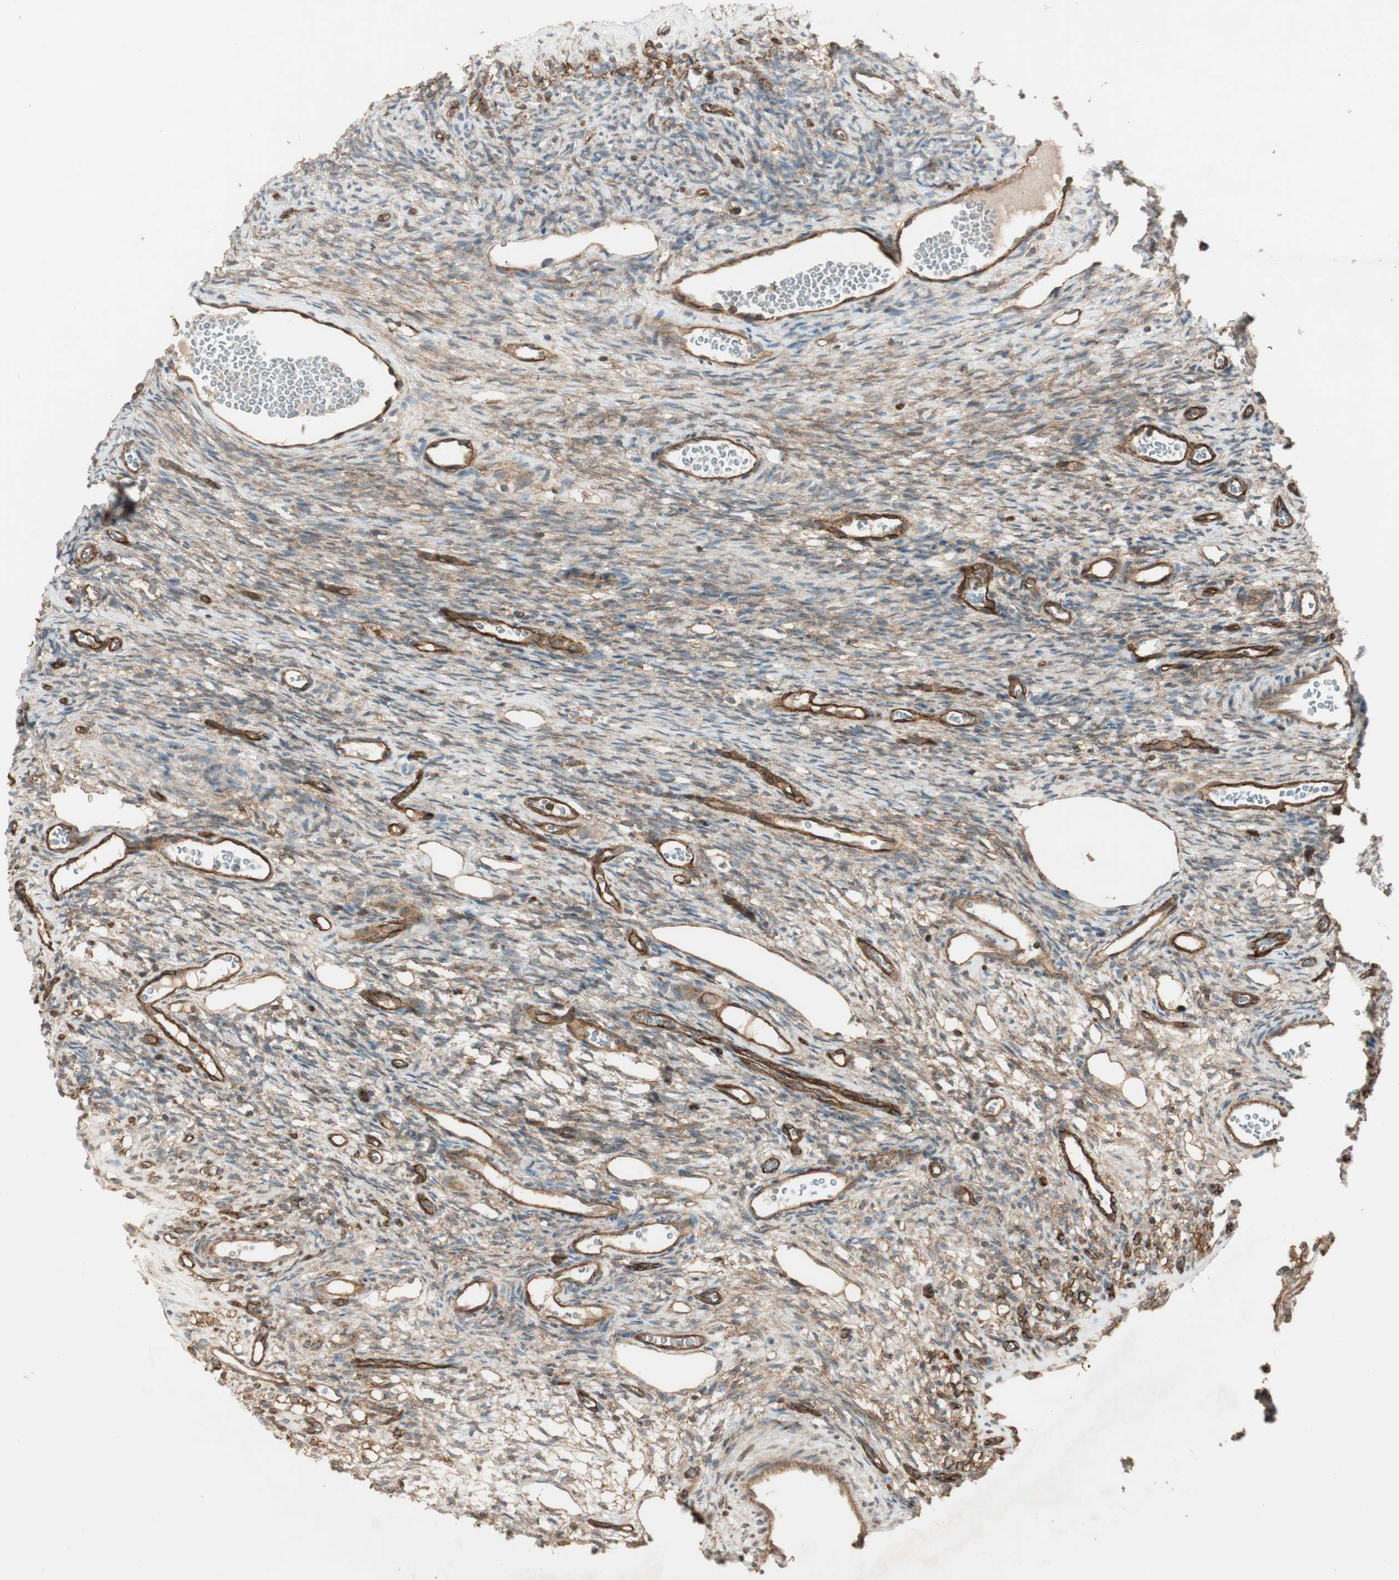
{"staining": {"intensity": "moderate", "quantity": ">75%", "location": "cytoplasmic/membranous"}, "tissue": "ovary", "cell_type": "Ovarian stroma cells", "image_type": "normal", "snomed": [{"axis": "morphology", "description": "Normal tissue, NOS"}, {"axis": "topography", "description": "Ovary"}], "caption": "Moderate cytoplasmic/membranous positivity for a protein is appreciated in approximately >75% of ovarian stroma cells of benign ovary using immunohistochemistry.", "gene": "BTN3A3", "patient": {"sex": "female", "age": 35}}